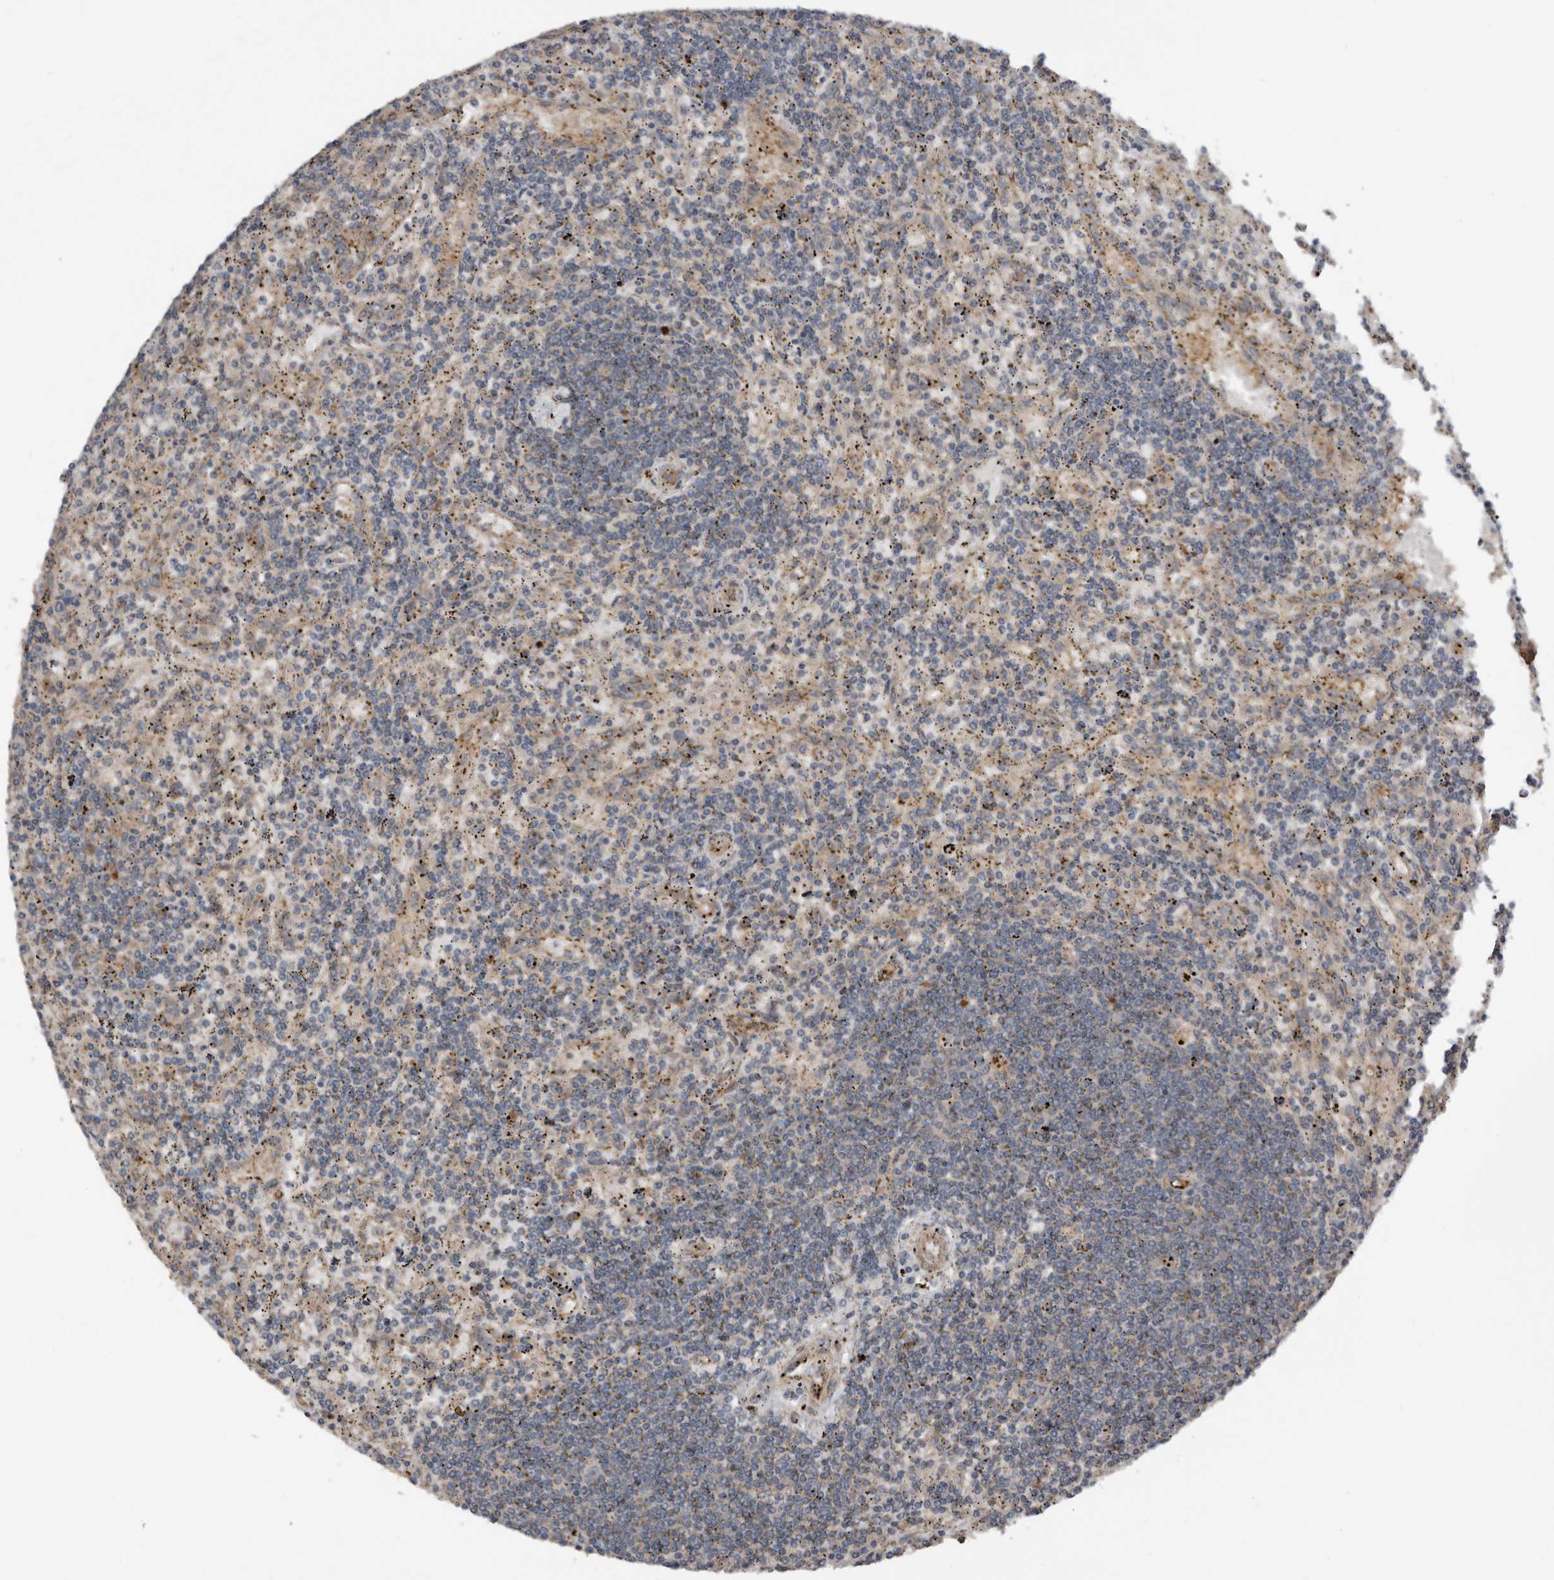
{"staining": {"intensity": "negative", "quantity": "none", "location": "none"}, "tissue": "lymphoma", "cell_type": "Tumor cells", "image_type": "cancer", "snomed": [{"axis": "morphology", "description": "Malignant lymphoma, non-Hodgkin's type, Low grade"}, {"axis": "topography", "description": "Spleen"}], "caption": "DAB immunohistochemical staining of human lymphoma shows no significant staining in tumor cells.", "gene": "DNAJB4", "patient": {"sex": "male", "age": 76}}